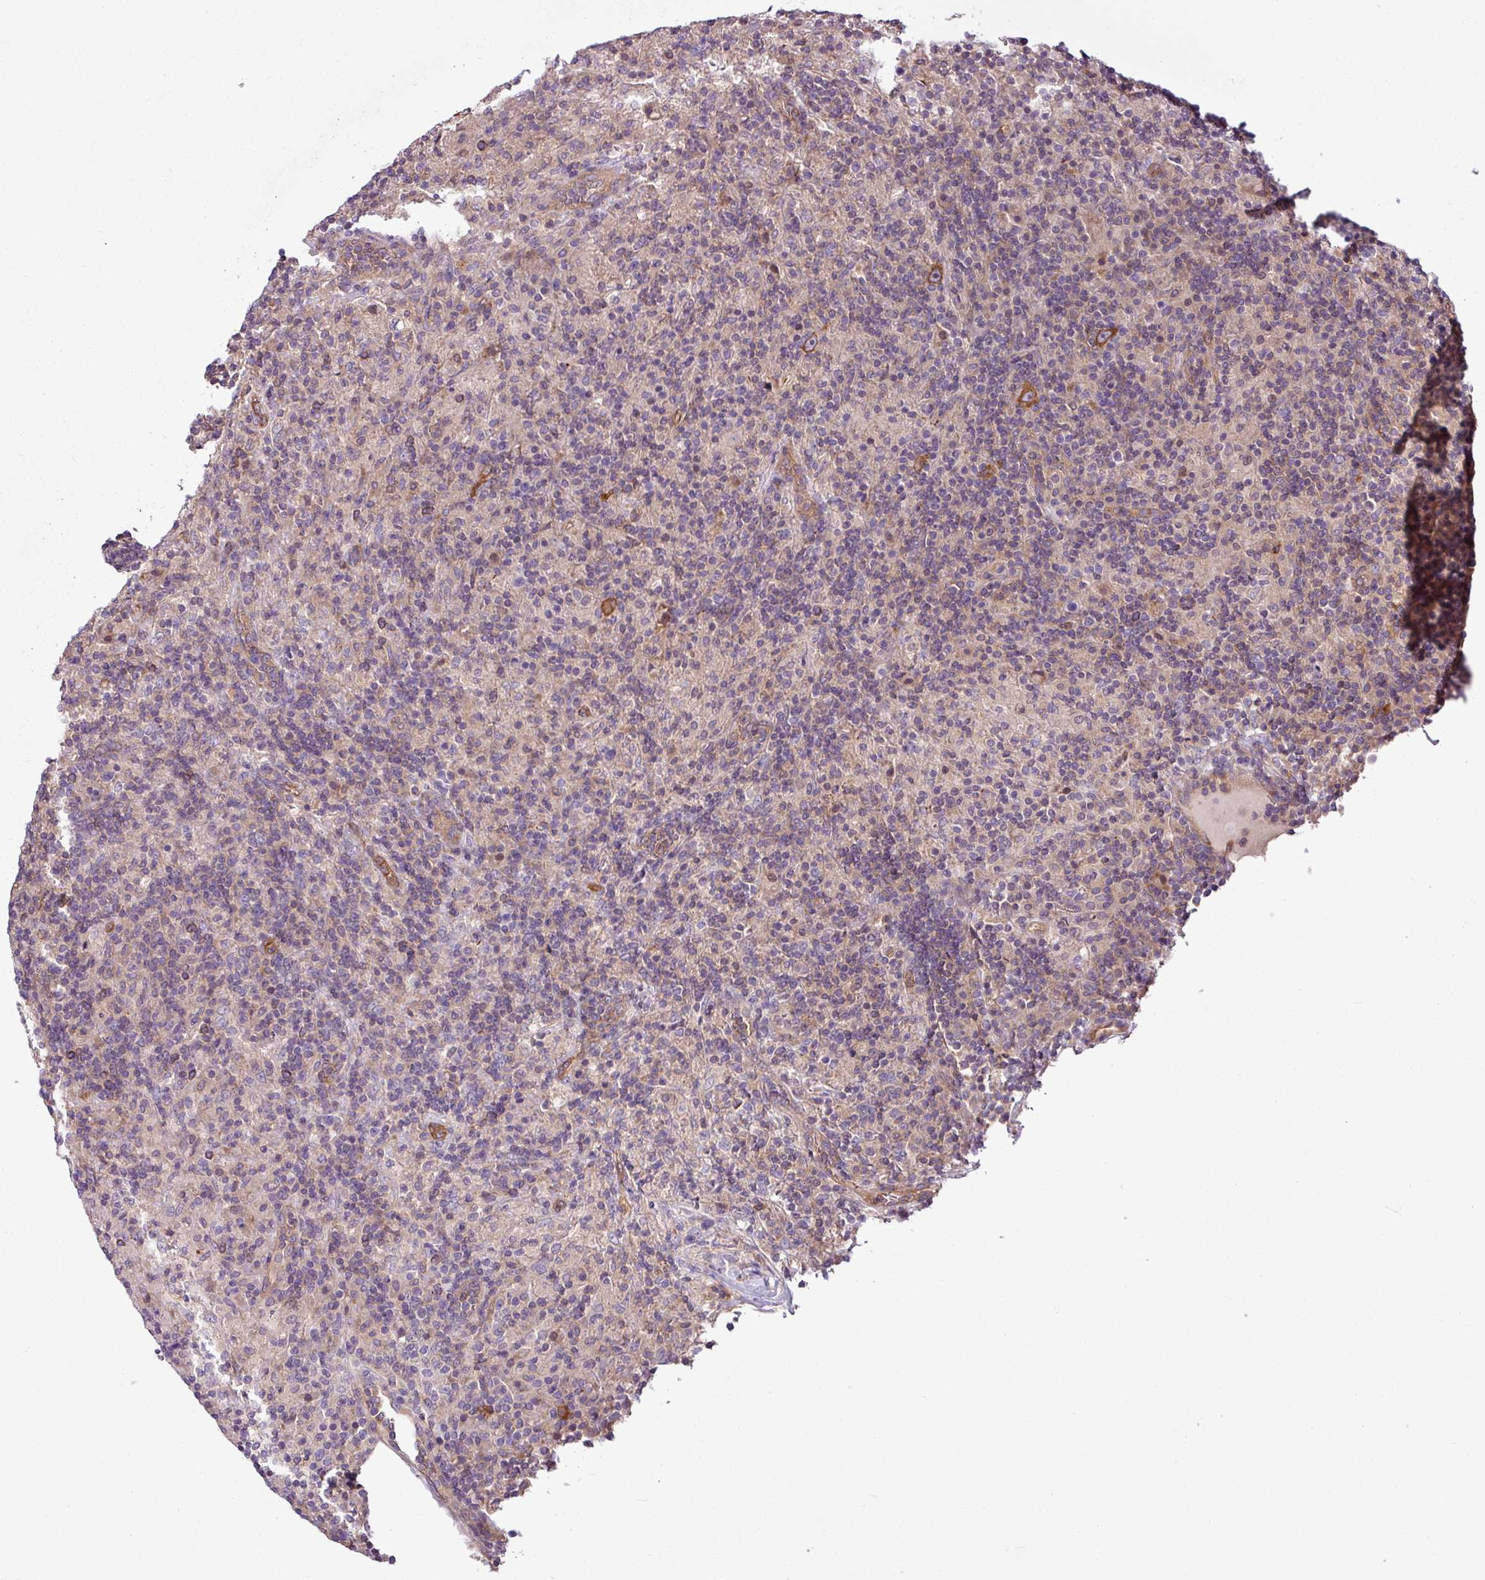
{"staining": {"intensity": "strong", "quantity": ">75%", "location": "cytoplasmic/membranous"}, "tissue": "lymphoma", "cell_type": "Tumor cells", "image_type": "cancer", "snomed": [{"axis": "morphology", "description": "Hodgkin's disease, NOS"}, {"axis": "topography", "description": "Lymph node"}], "caption": "Immunohistochemical staining of Hodgkin's disease demonstrates high levels of strong cytoplasmic/membranous staining in approximately >75% of tumor cells. (brown staining indicates protein expression, while blue staining denotes nuclei).", "gene": "ZNF106", "patient": {"sex": "male", "age": 70}}